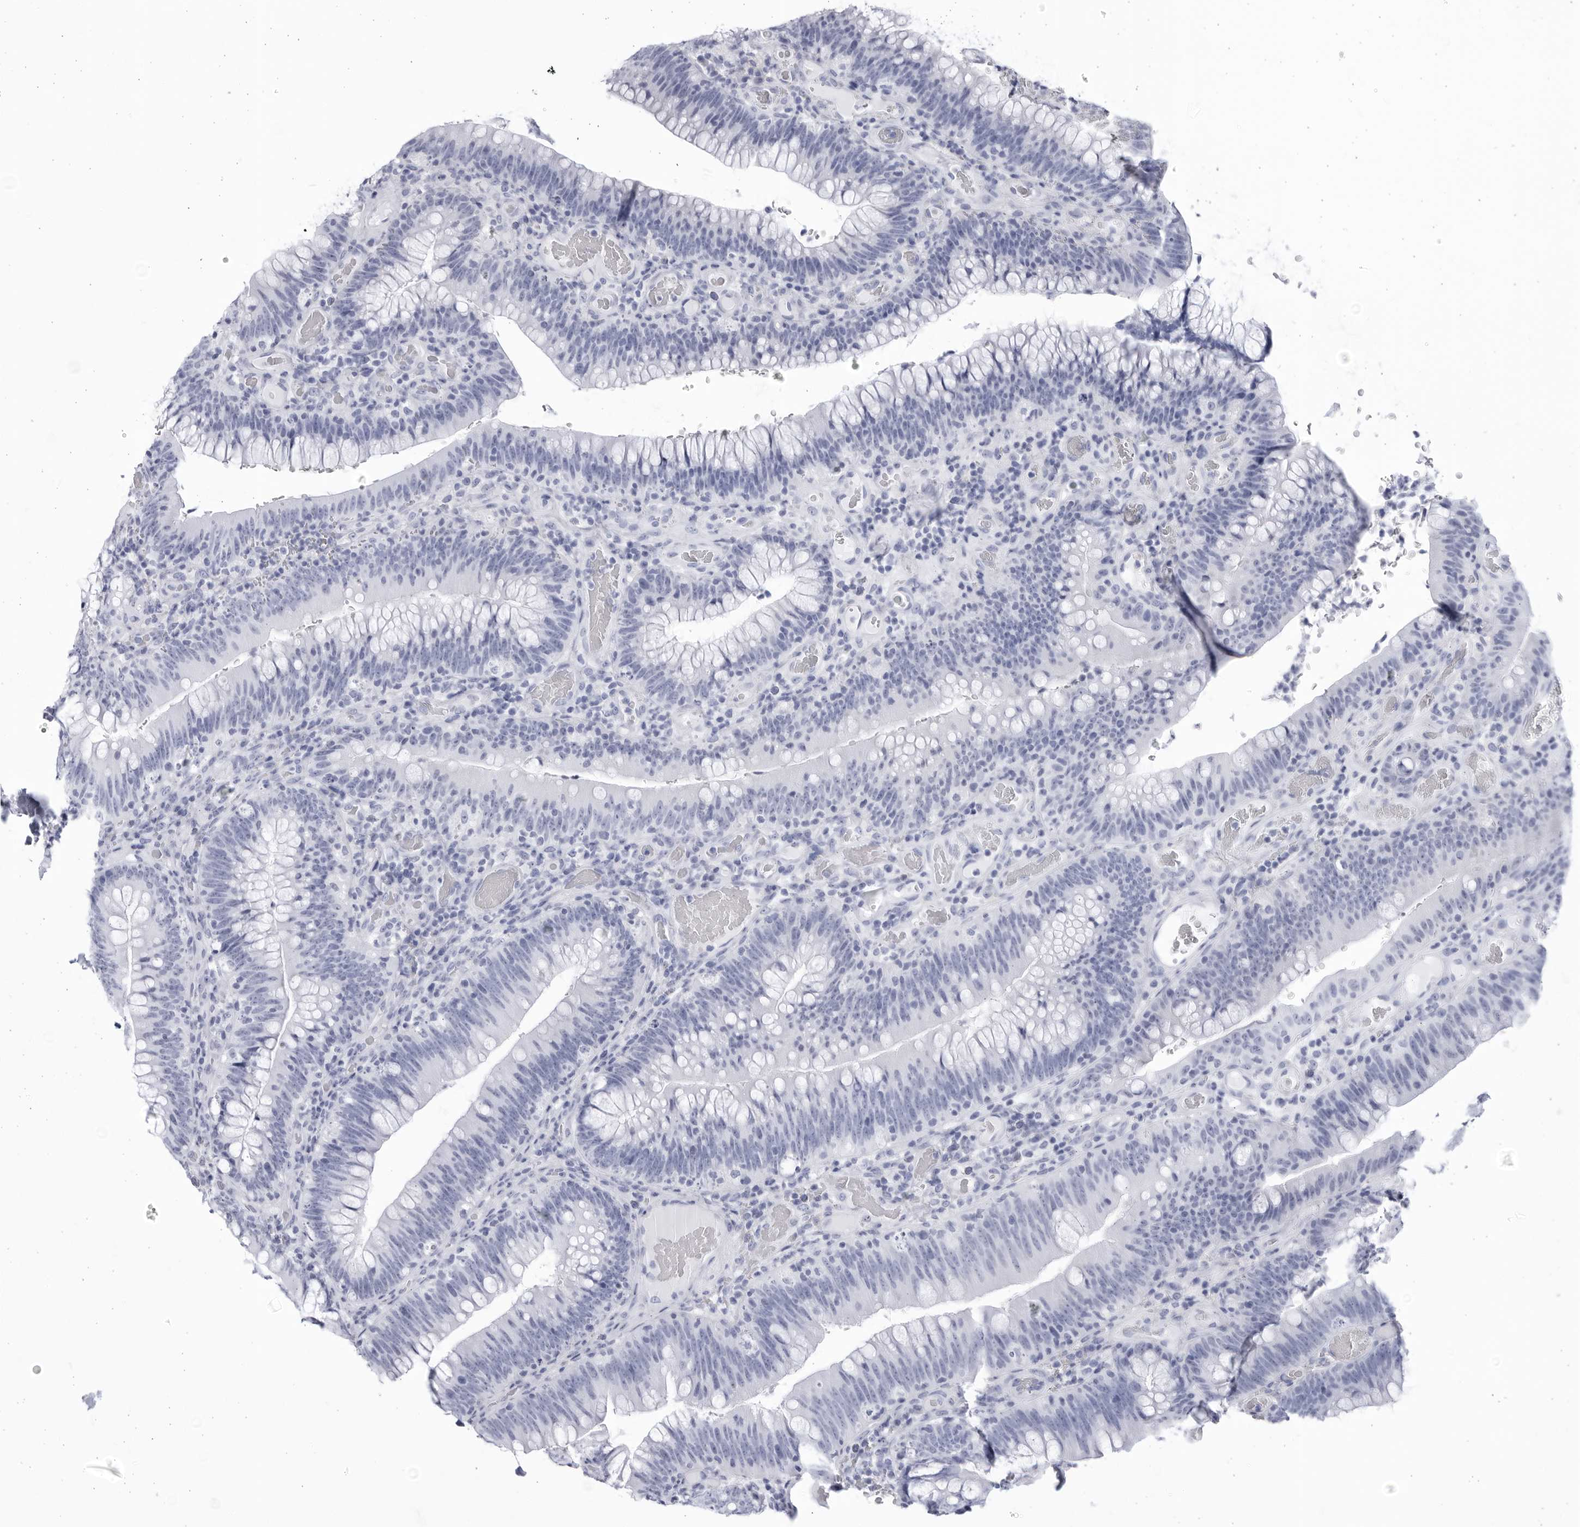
{"staining": {"intensity": "negative", "quantity": "none", "location": "none"}, "tissue": "colorectal cancer", "cell_type": "Tumor cells", "image_type": "cancer", "snomed": [{"axis": "morphology", "description": "Normal tissue, NOS"}, {"axis": "topography", "description": "Colon"}], "caption": "High power microscopy photomicrograph of an immunohistochemistry (IHC) photomicrograph of colorectal cancer, revealing no significant positivity in tumor cells. The staining was performed using DAB to visualize the protein expression in brown, while the nuclei were stained in blue with hematoxylin (Magnification: 20x).", "gene": "CCDC181", "patient": {"sex": "female", "age": 82}}